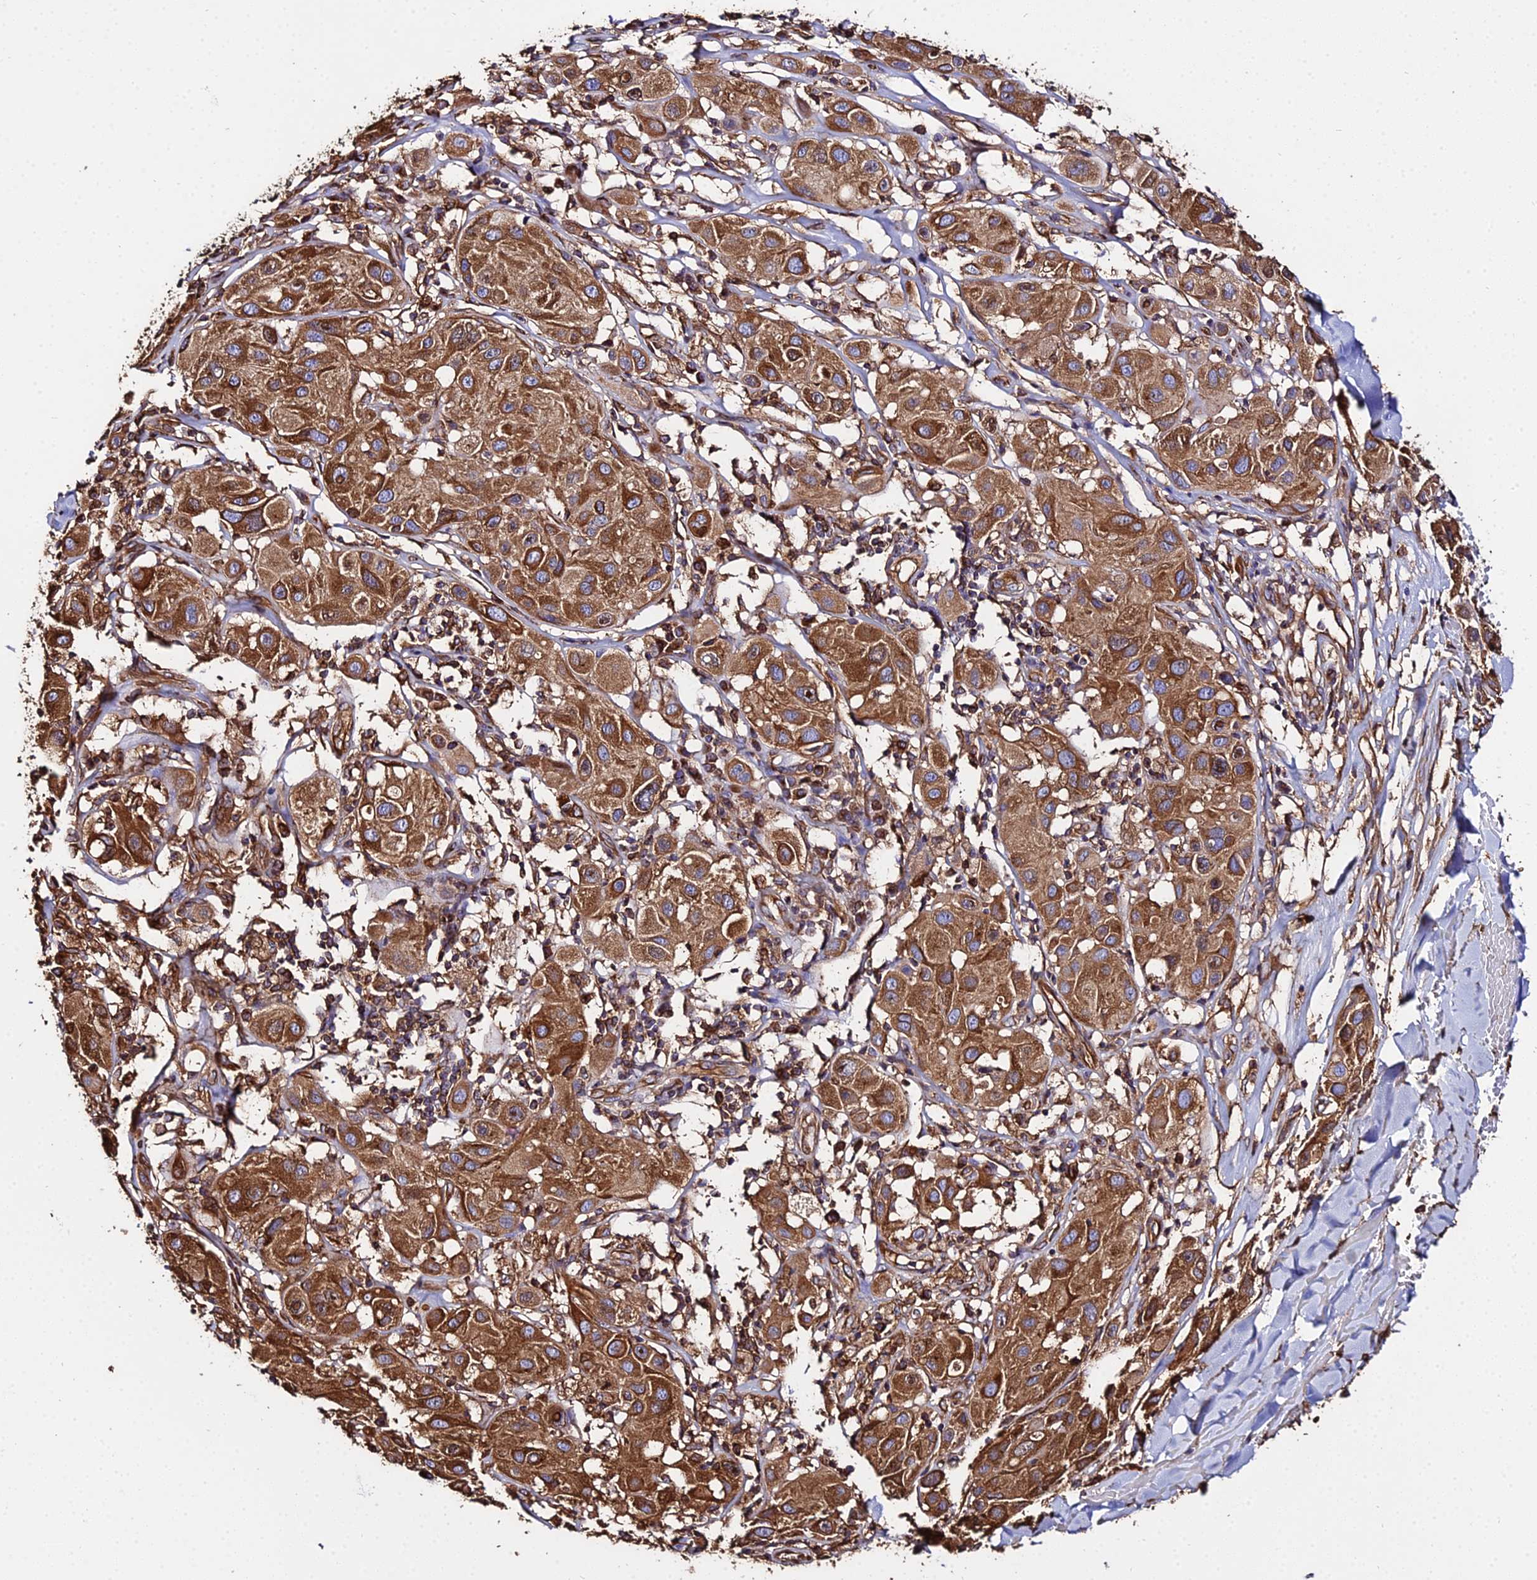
{"staining": {"intensity": "moderate", "quantity": ">75%", "location": "cytoplasmic/membranous"}, "tissue": "melanoma", "cell_type": "Tumor cells", "image_type": "cancer", "snomed": [{"axis": "morphology", "description": "Malignant melanoma, Metastatic site"}, {"axis": "topography", "description": "Skin"}], "caption": "Protein staining reveals moderate cytoplasmic/membranous expression in about >75% of tumor cells in melanoma.", "gene": "TUBA3D", "patient": {"sex": "male", "age": 41}}